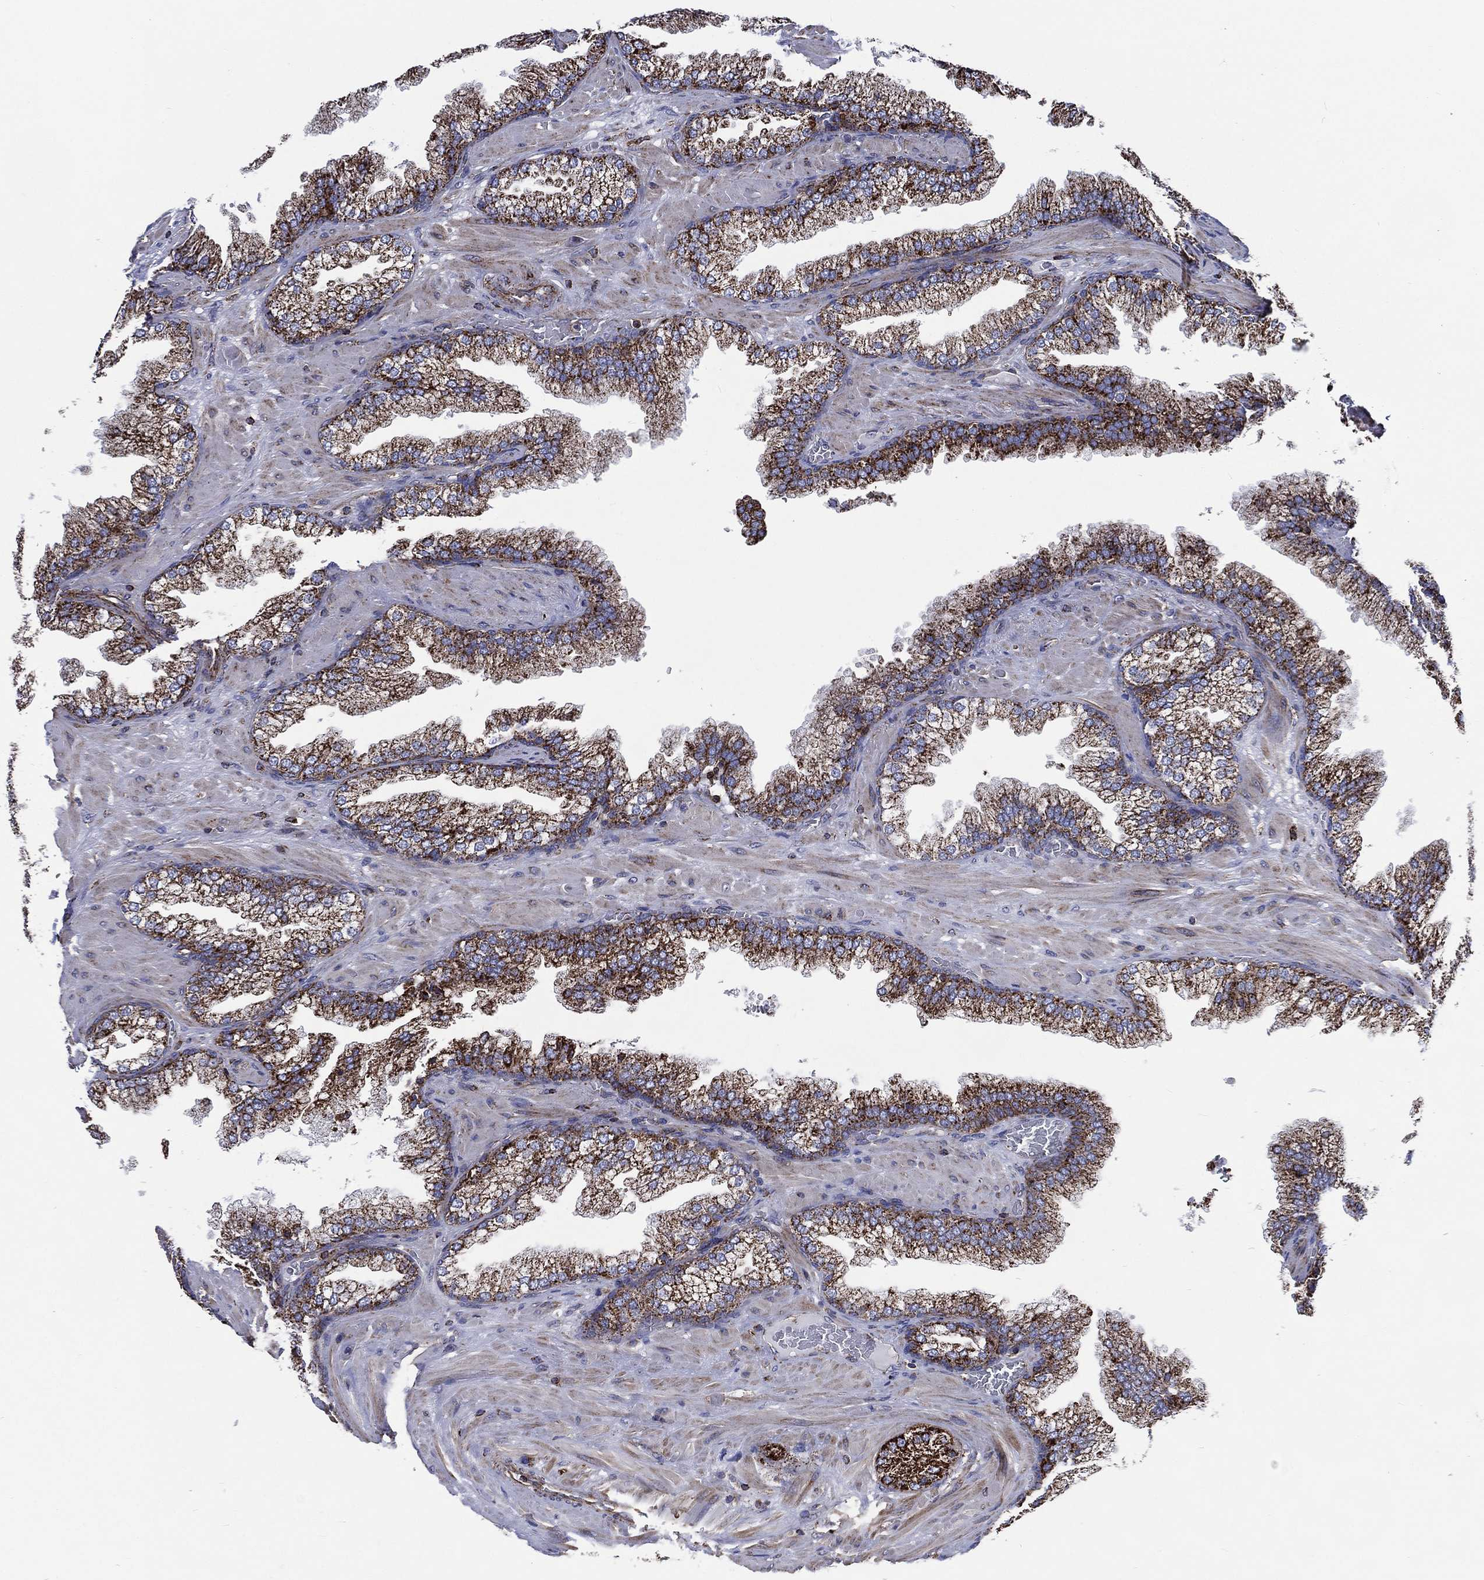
{"staining": {"intensity": "strong", "quantity": ">75%", "location": "cytoplasmic/membranous"}, "tissue": "prostate cancer", "cell_type": "Tumor cells", "image_type": "cancer", "snomed": [{"axis": "morphology", "description": "Adenocarcinoma, Low grade"}, {"axis": "topography", "description": "Prostate"}], "caption": "Approximately >75% of tumor cells in human prostate adenocarcinoma (low-grade) reveal strong cytoplasmic/membranous protein expression as visualized by brown immunohistochemical staining.", "gene": "ANKRD37", "patient": {"sex": "male", "age": 57}}